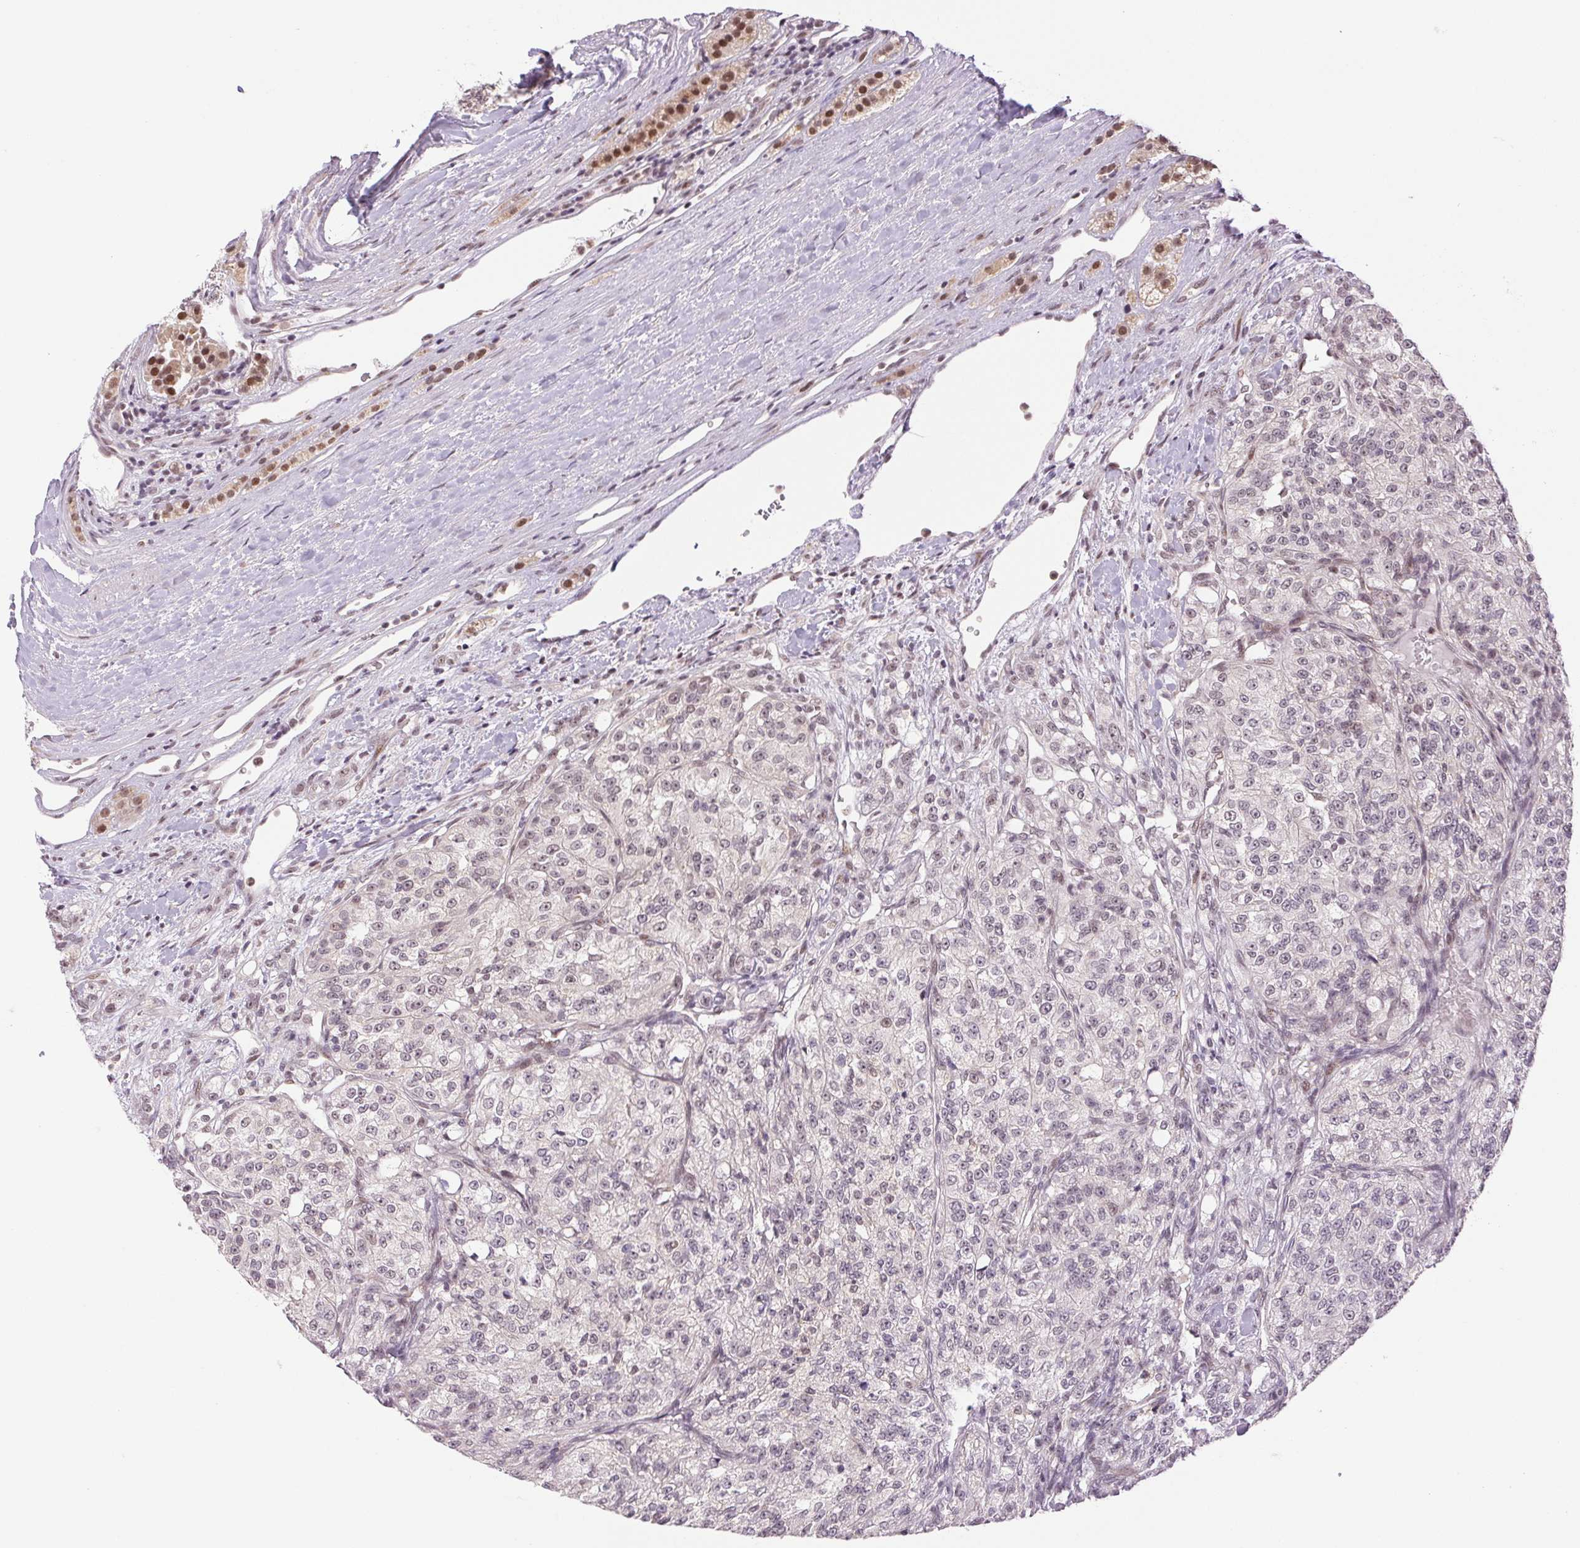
{"staining": {"intensity": "negative", "quantity": "none", "location": "none"}, "tissue": "renal cancer", "cell_type": "Tumor cells", "image_type": "cancer", "snomed": [{"axis": "morphology", "description": "Adenocarcinoma, NOS"}, {"axis": "topography", "description": "Kidney"}], "caption": "Immunohistochemical staining of renal adenocarcinoma reveals no significant positivity in tumor cells.", "gene": "GRHL3", "patient": {"sex": "female", "age": 63}}